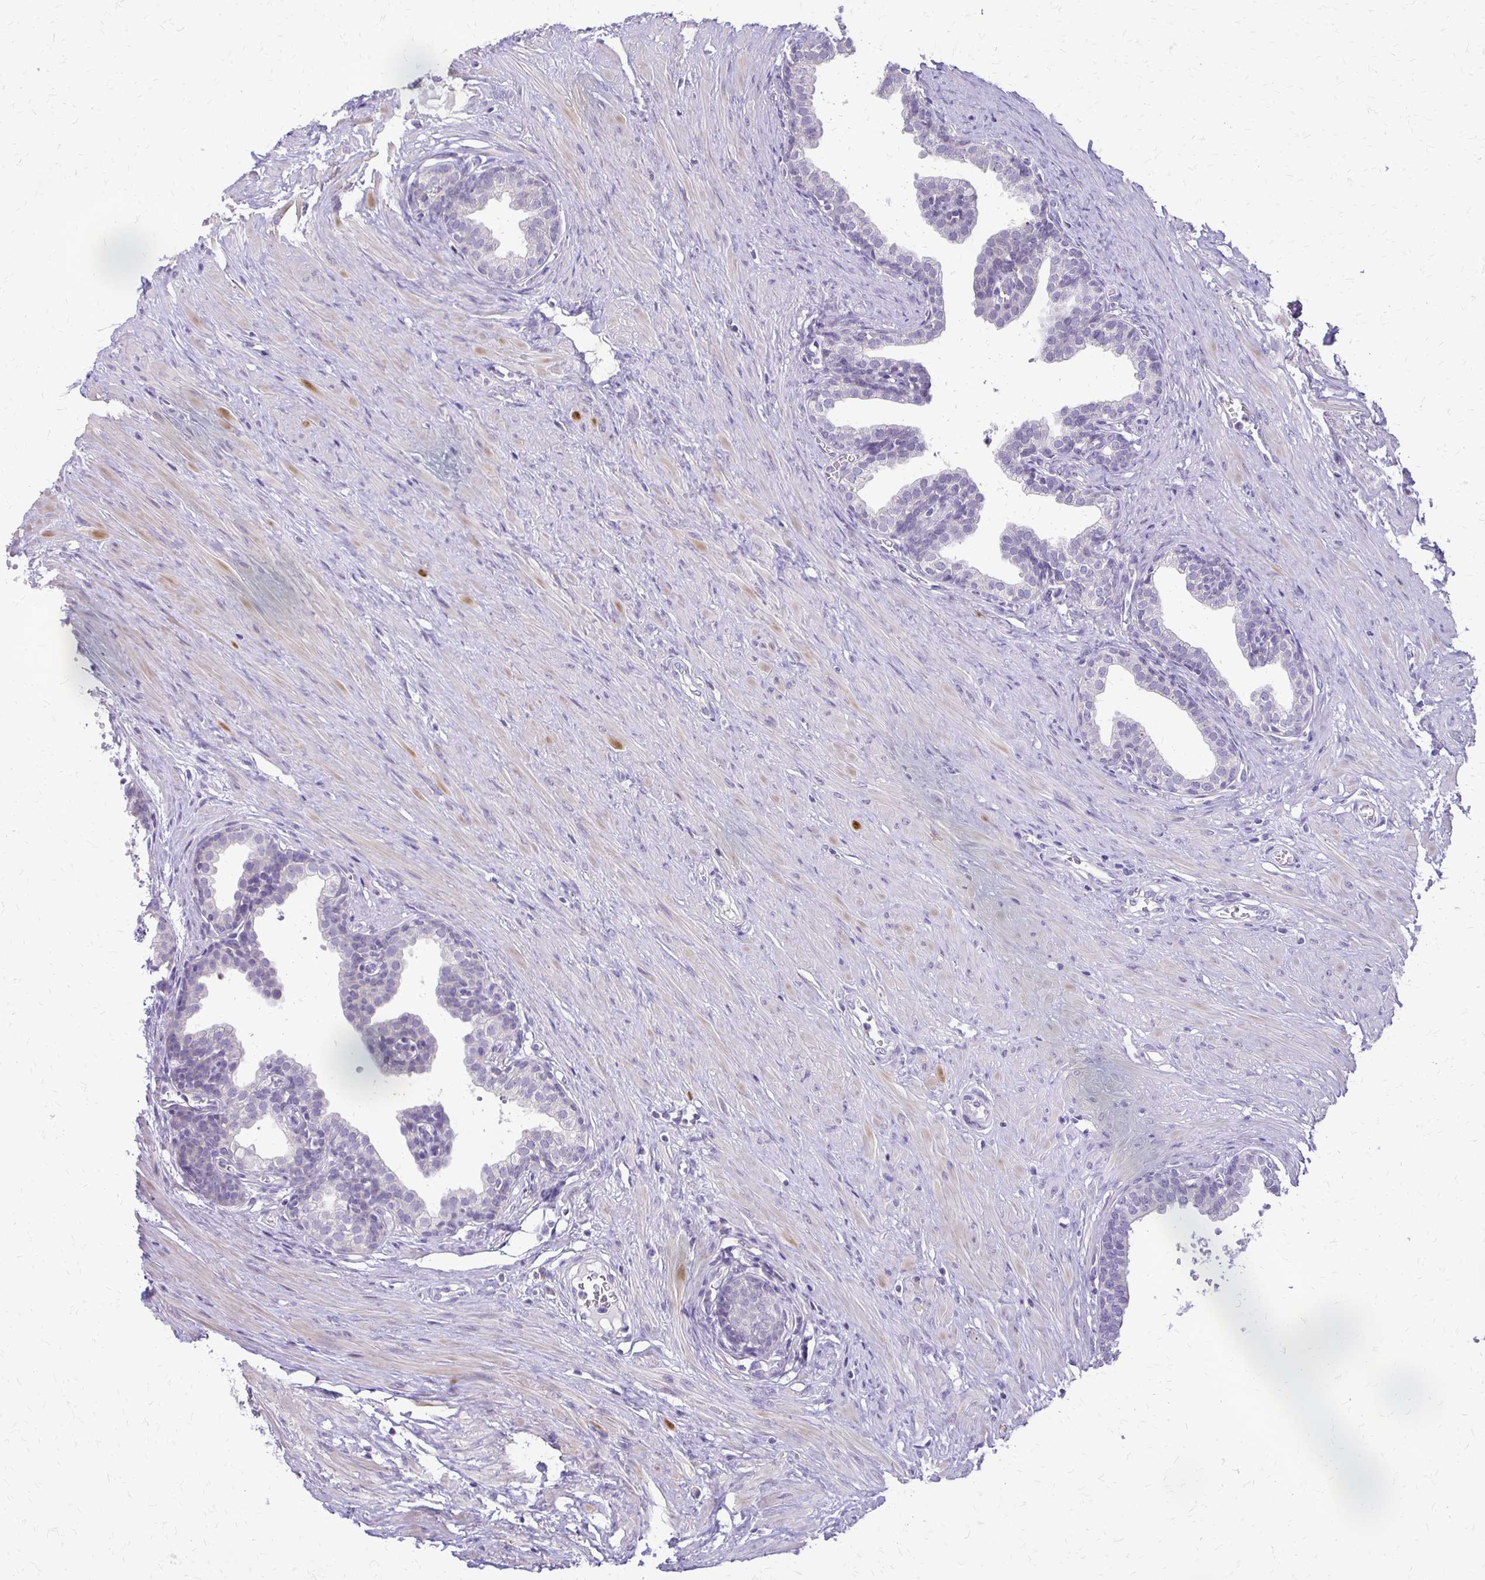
{"staining": {"intensity": "negative", "quantity": "none", "location": "none"}, "tissue": "prostate", "cell_type": "Glandular cells", "image_type": "normal", "snomed": [{"axis": "morphology", "description": "Normal tissue, NOS"}, {"axis": "topography", "description": "Prostate"}, {"axis": "topography", "description": "Peripheral nerve tissue"}], "caption": "High magnification brightfield microscopy of unremarkable prostate stained with DAB (3,3'-diaminobenzidine) (brown) and counterstained with hematoxylin (blue): glandular cells show no significant expression.", "gene": "ALPG", "patient": {"sex": "male", "age": 55}}